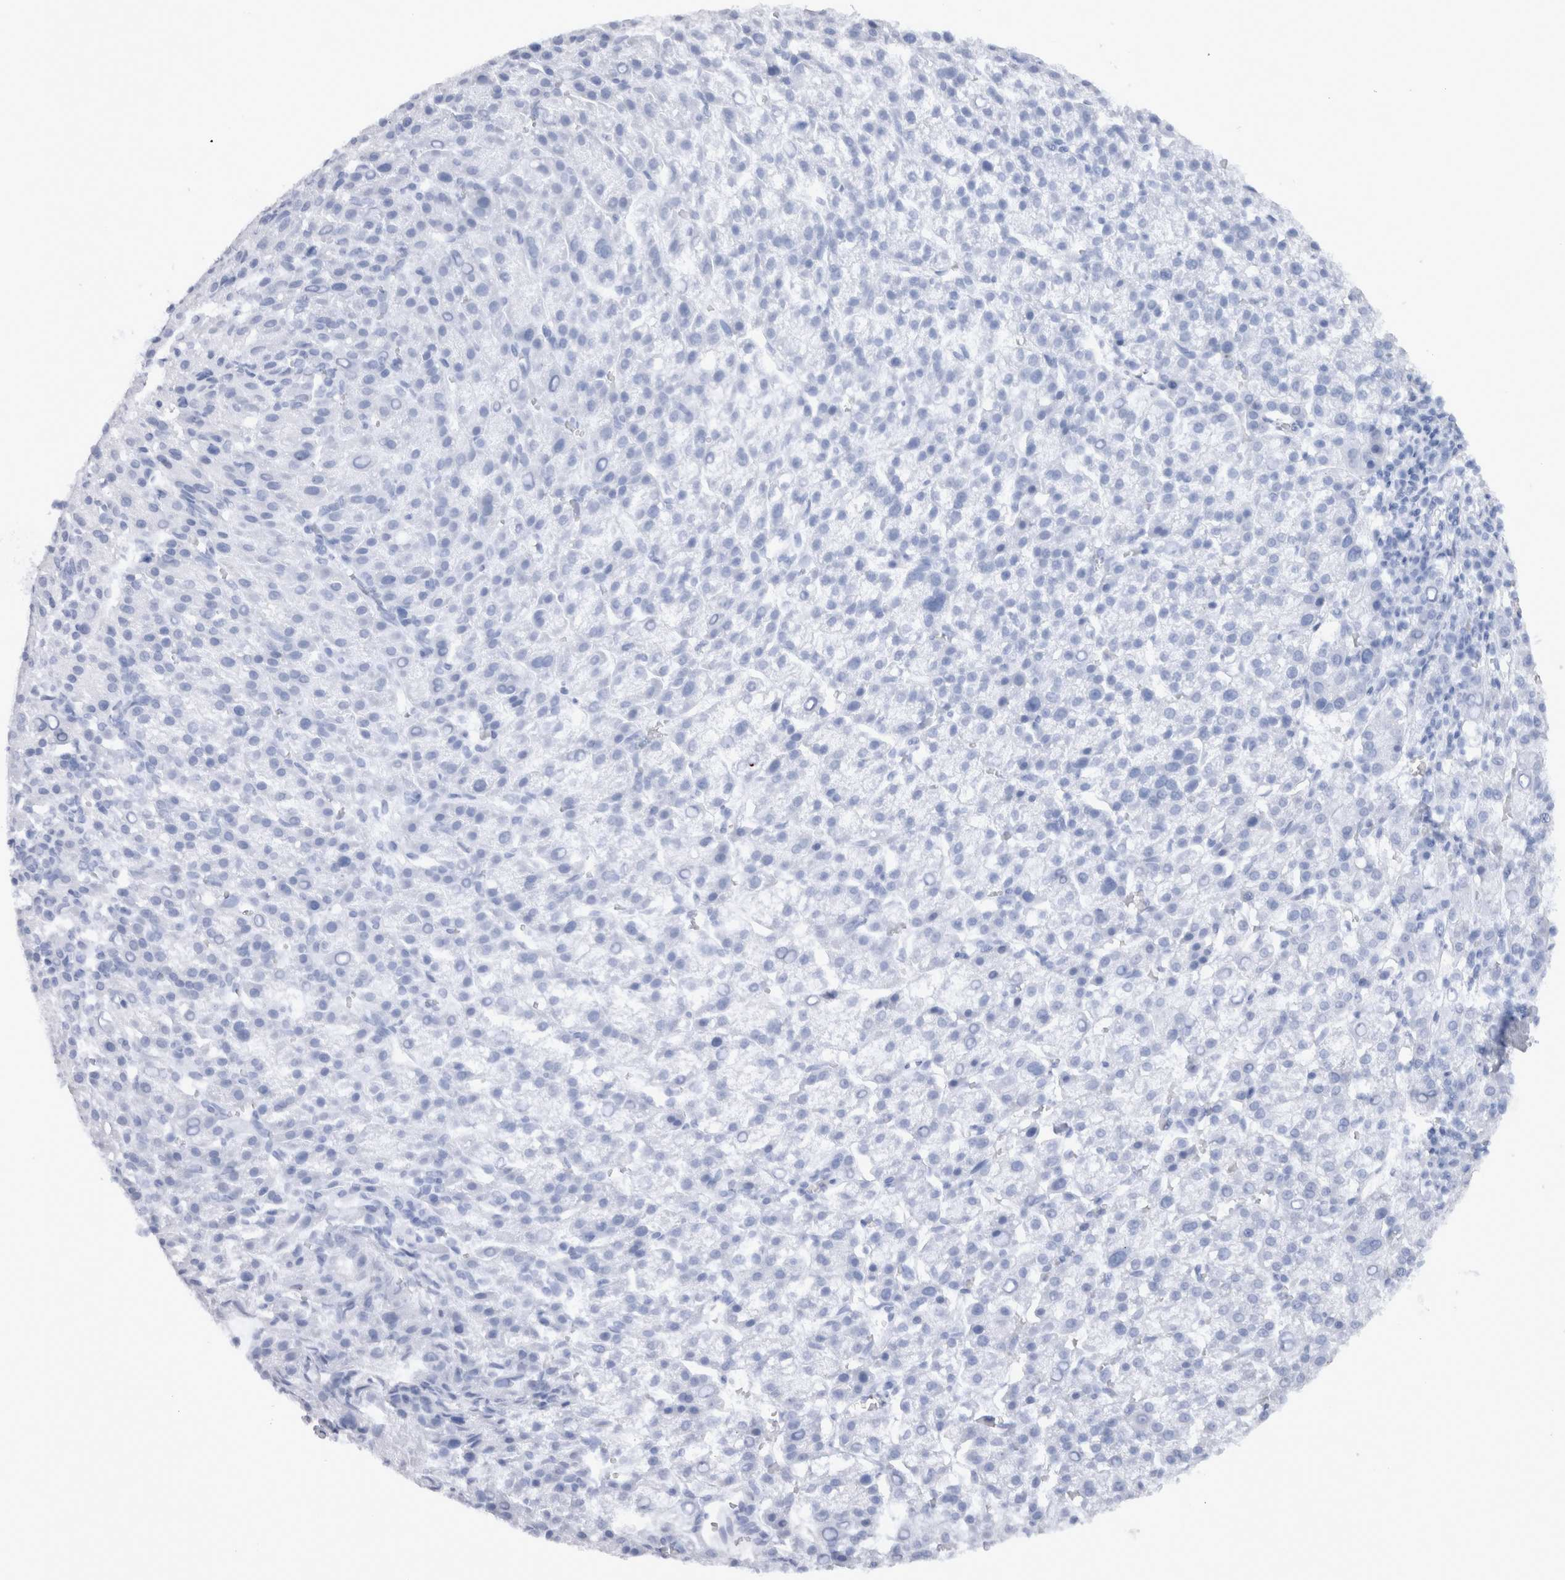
{"staining": {"intensity": "negative", "quantity": "none", "location": "none"}, "tissue": "liver cancer", "cell_type": "Tumor cells", "image_type": "cancer", "snomed": [{"axis": "morphology", "description": "Carcinoma, Hepatocellular, NOS"}, {"axis": "topography", "description": "Liver"}], "caption": "Tumor cells show no significant positivity in liver hepatocellular carcinoma.", "gene": "IL17RC", "patient": {"sex": "female", "age": 58}}